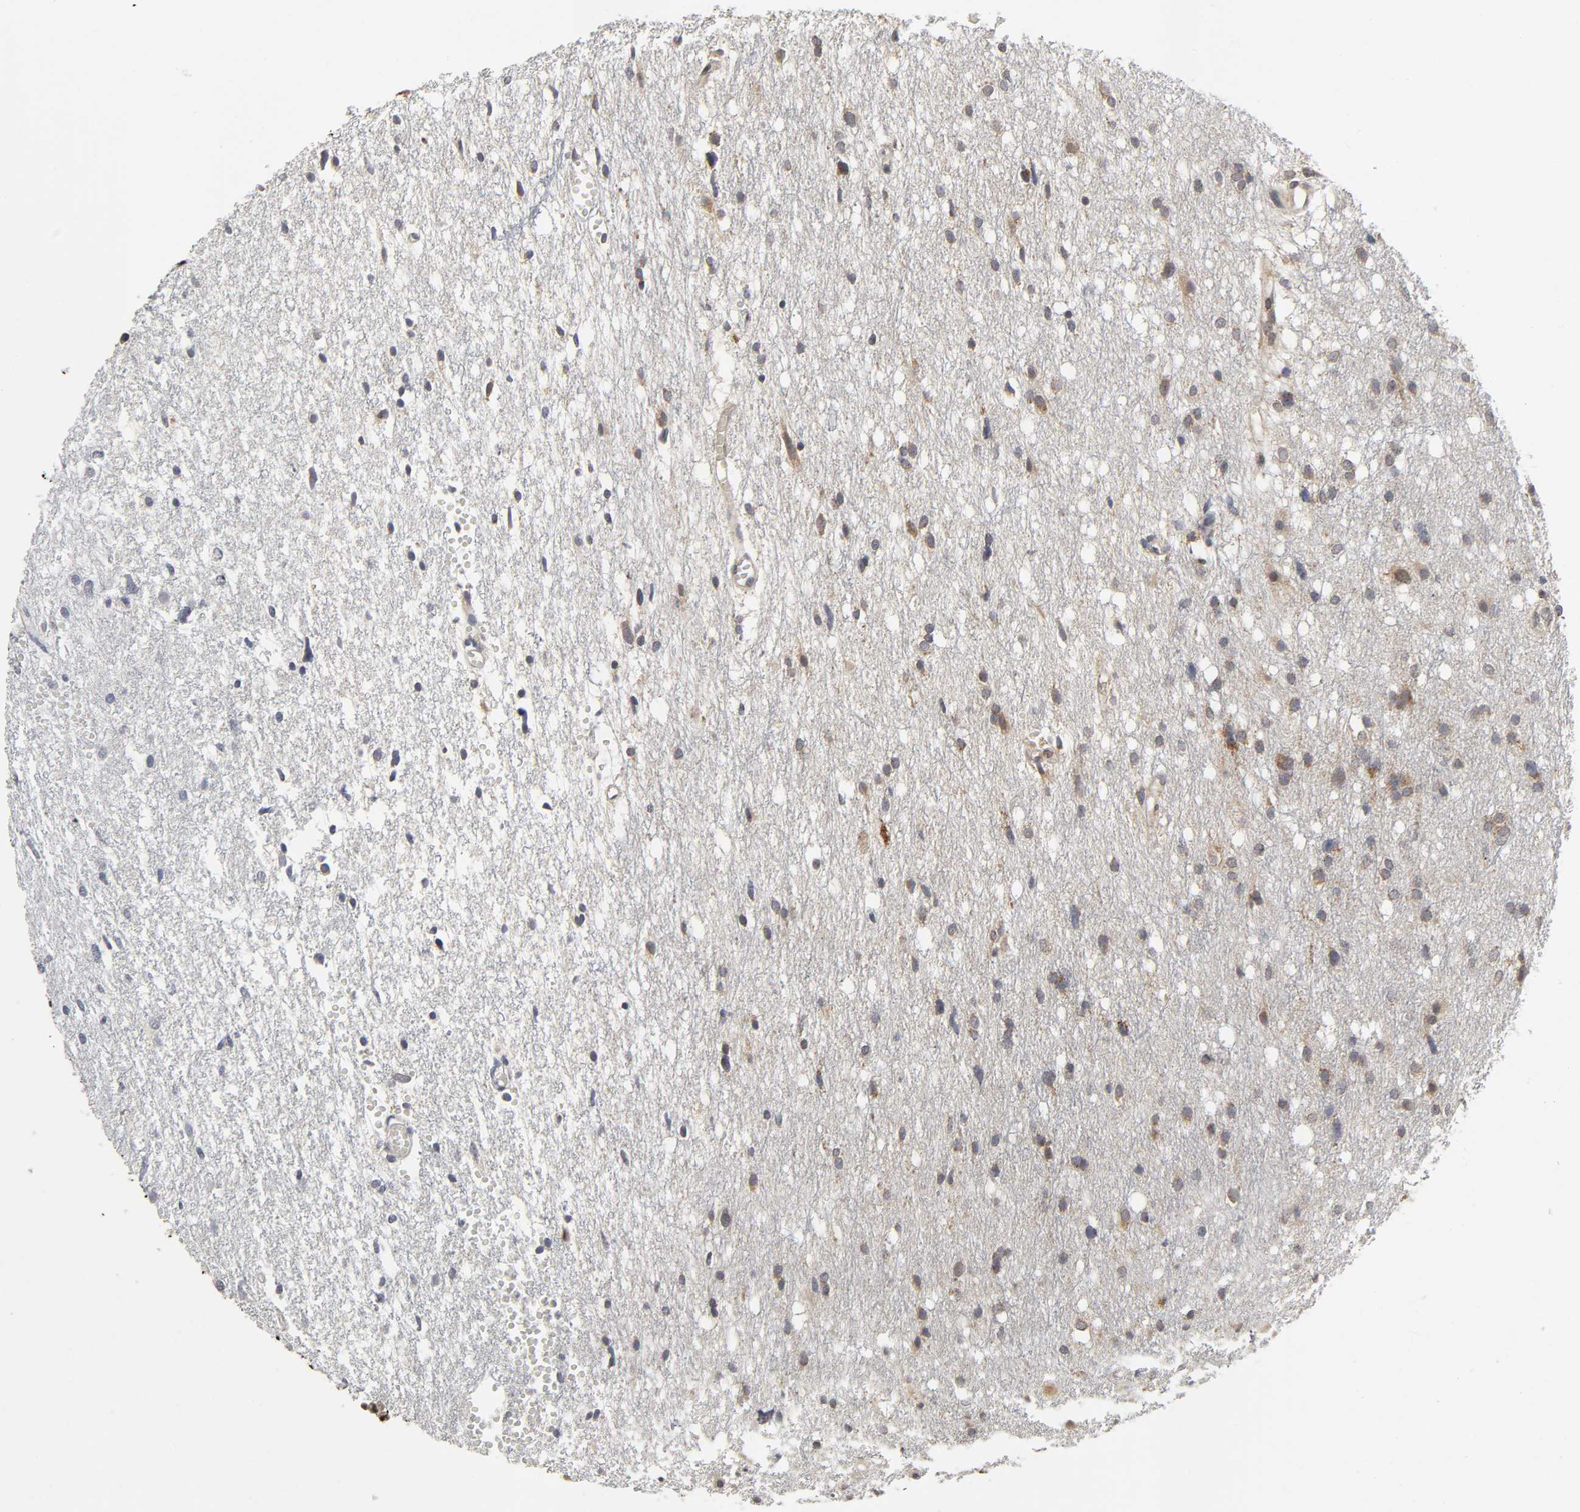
{"staining": {"intensity": "moderate", "quantity": ">75%", "location": "cytoplasmic/membranous"}, "tissue": "glioma", "cell_type": "Tumor cells", "image_type": "cancer", "snomed": [{"axis": "morphology", "description": "Glioma, malignant, High grade"}, {"axis": "topography", "description": "Brain"}], "caption": "Malignant glioma (high-grade) stained with IHC demonstrates moderate cytoplasmic/membranous positivity in approximately >75% of tumor cells. The staining was performed using DAB (3,3'-diaminobenzidine), with brown indicating positive protein expression. Nuclei are stained blue with hematoxylin.", "gene": "SLC30A9", "patient": {"sex": "female", "age": 59}}